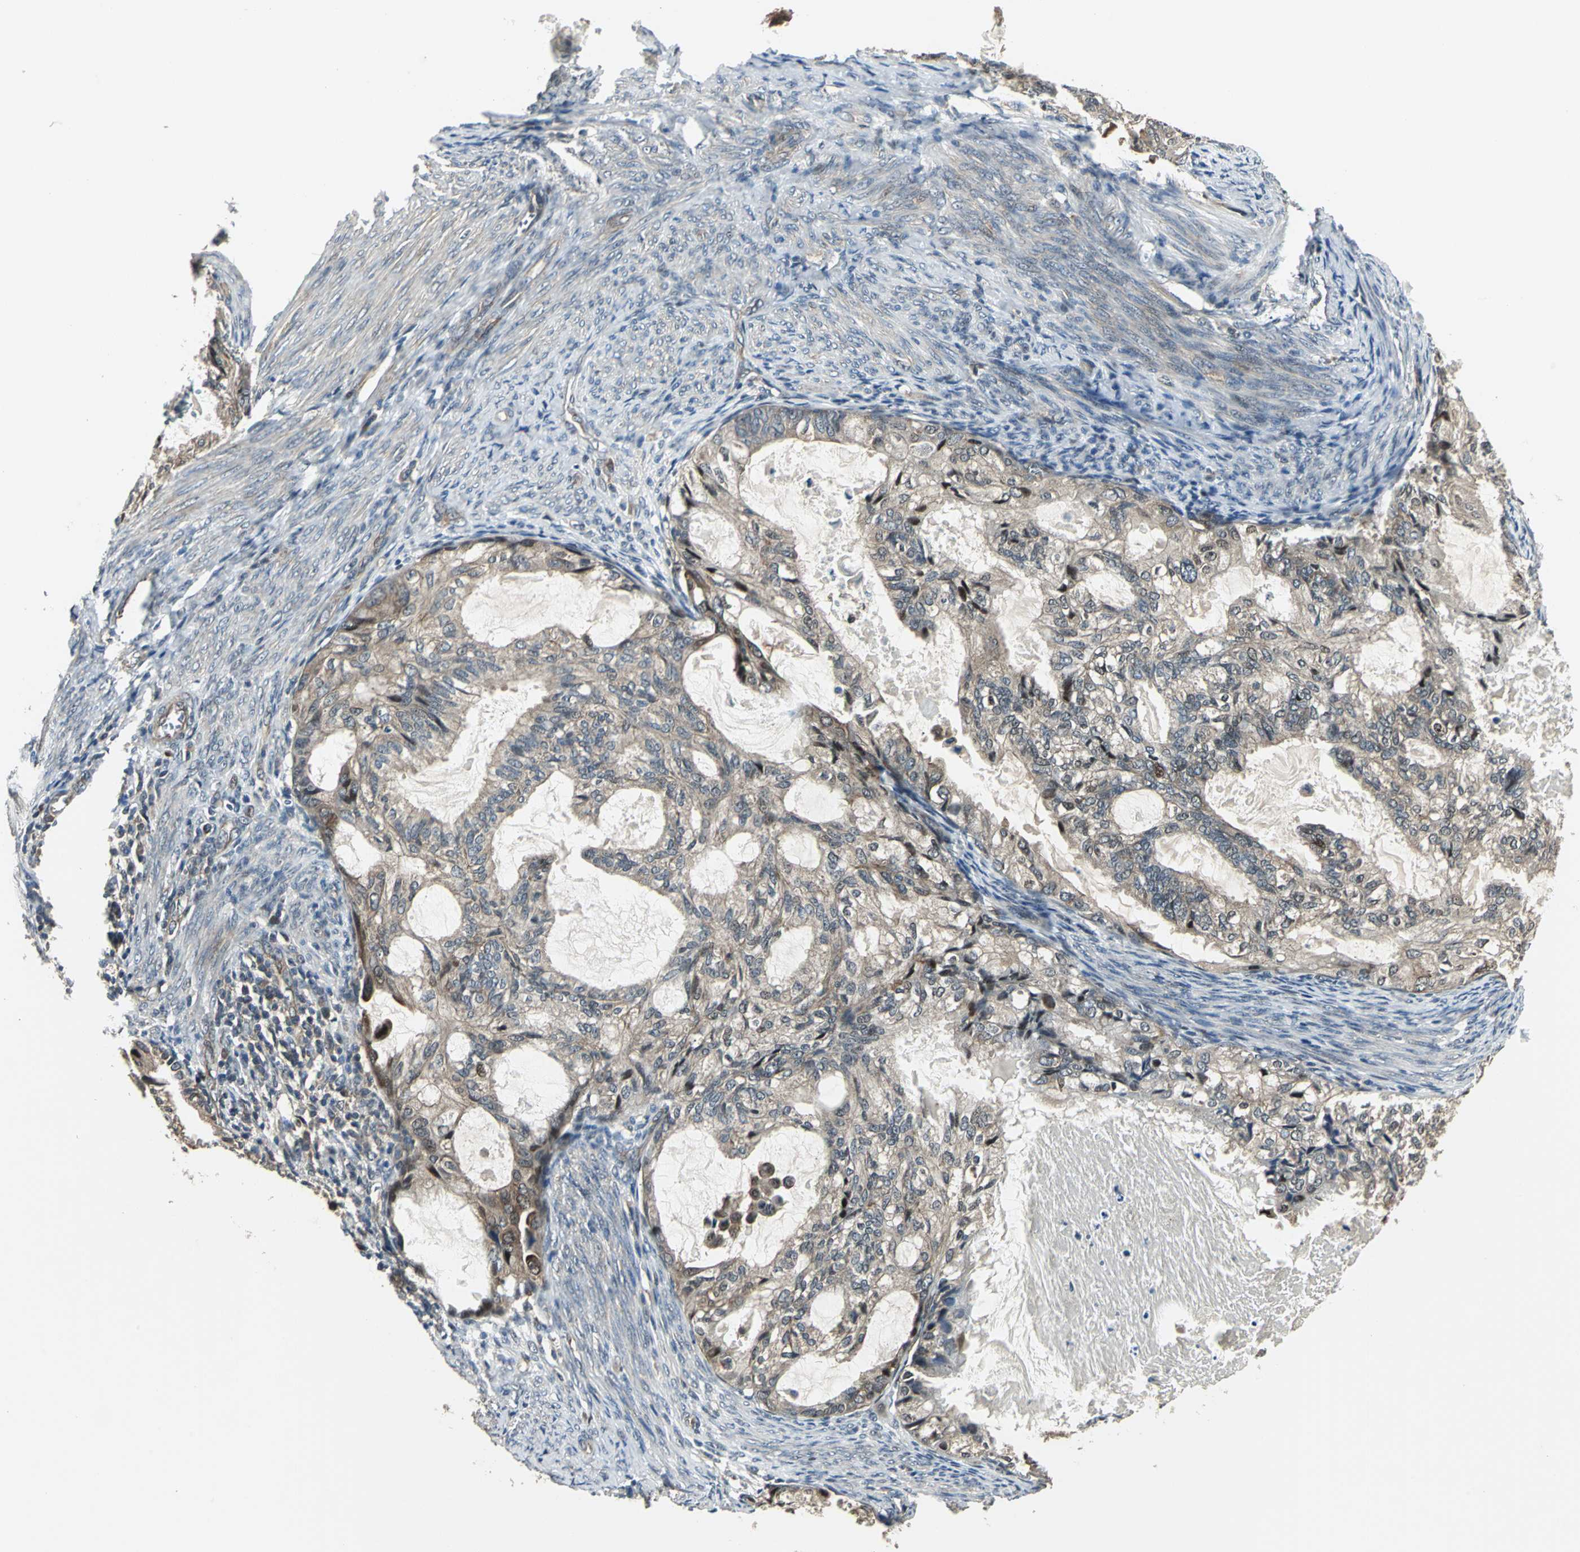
{"staining": {"intensity": "moderate", "quantity": ">75%", "location": "cytoplasmic/membranous"}, "tissue": "cervical cancer", "cell_type": "Tumor cells", "image_type": "cancer", "snomed": [{"axis": "morphology", "description": "Normal tissue, NOS"}, {"axis": "morphology", "description": "Adenocarcinoma, NOS"}, {"axis": "topography", "description": "Cervix"}, {"axis": "topography", "description": "Endometrium"}], "caption": "The micrograph demonstrates immunohistochemical staining of cervical adenocarcinoma. There is moderate cytoplasmic/membranous staining is identified in about >75% of tumor cells. (DAB IHC, brown staining for protein, blue staining for nuclei).", "gene": "PFDN1", "patient": {"sex": "female", "age": 86}}